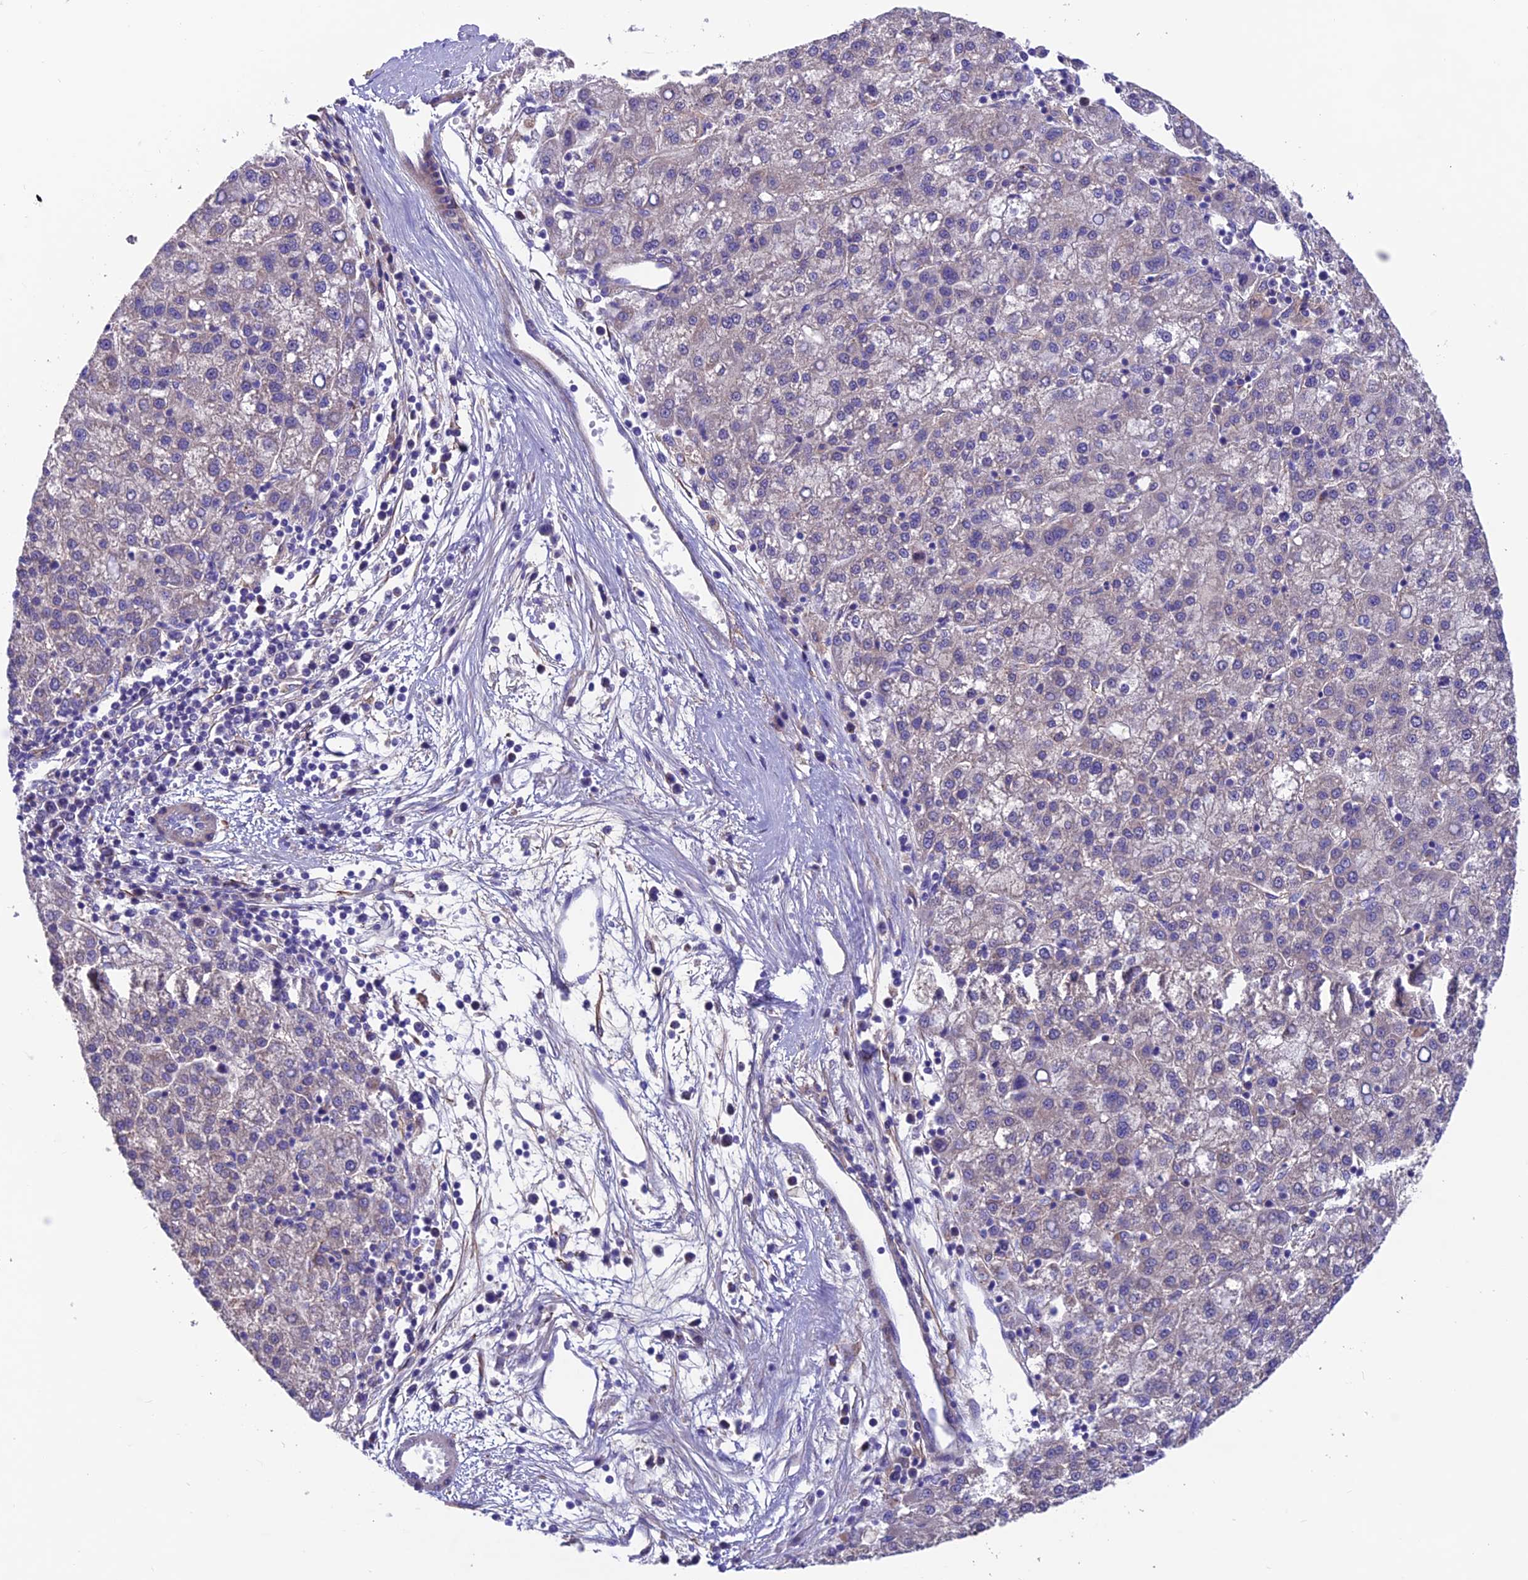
{"staining": {"intensity": "negative", "quantity": "none", "location": "none"}, "tissue": "liver cancer", "cell_type": "Tumor cells", "image_type": "cancer", "snomed": [{"axis": "morphology", "description": "Carcinoma, Hepatocellular, NOS"}, {"axis": "topography", "description": "Liver"}], "caption": "Immunohistochemistry (IHC) of human liver cancer demonstrates no positivity in tumor cells. Nuclei are stained in blue.", "gene": "VPS16", "patient": {"sex": "female", "age": 58}}